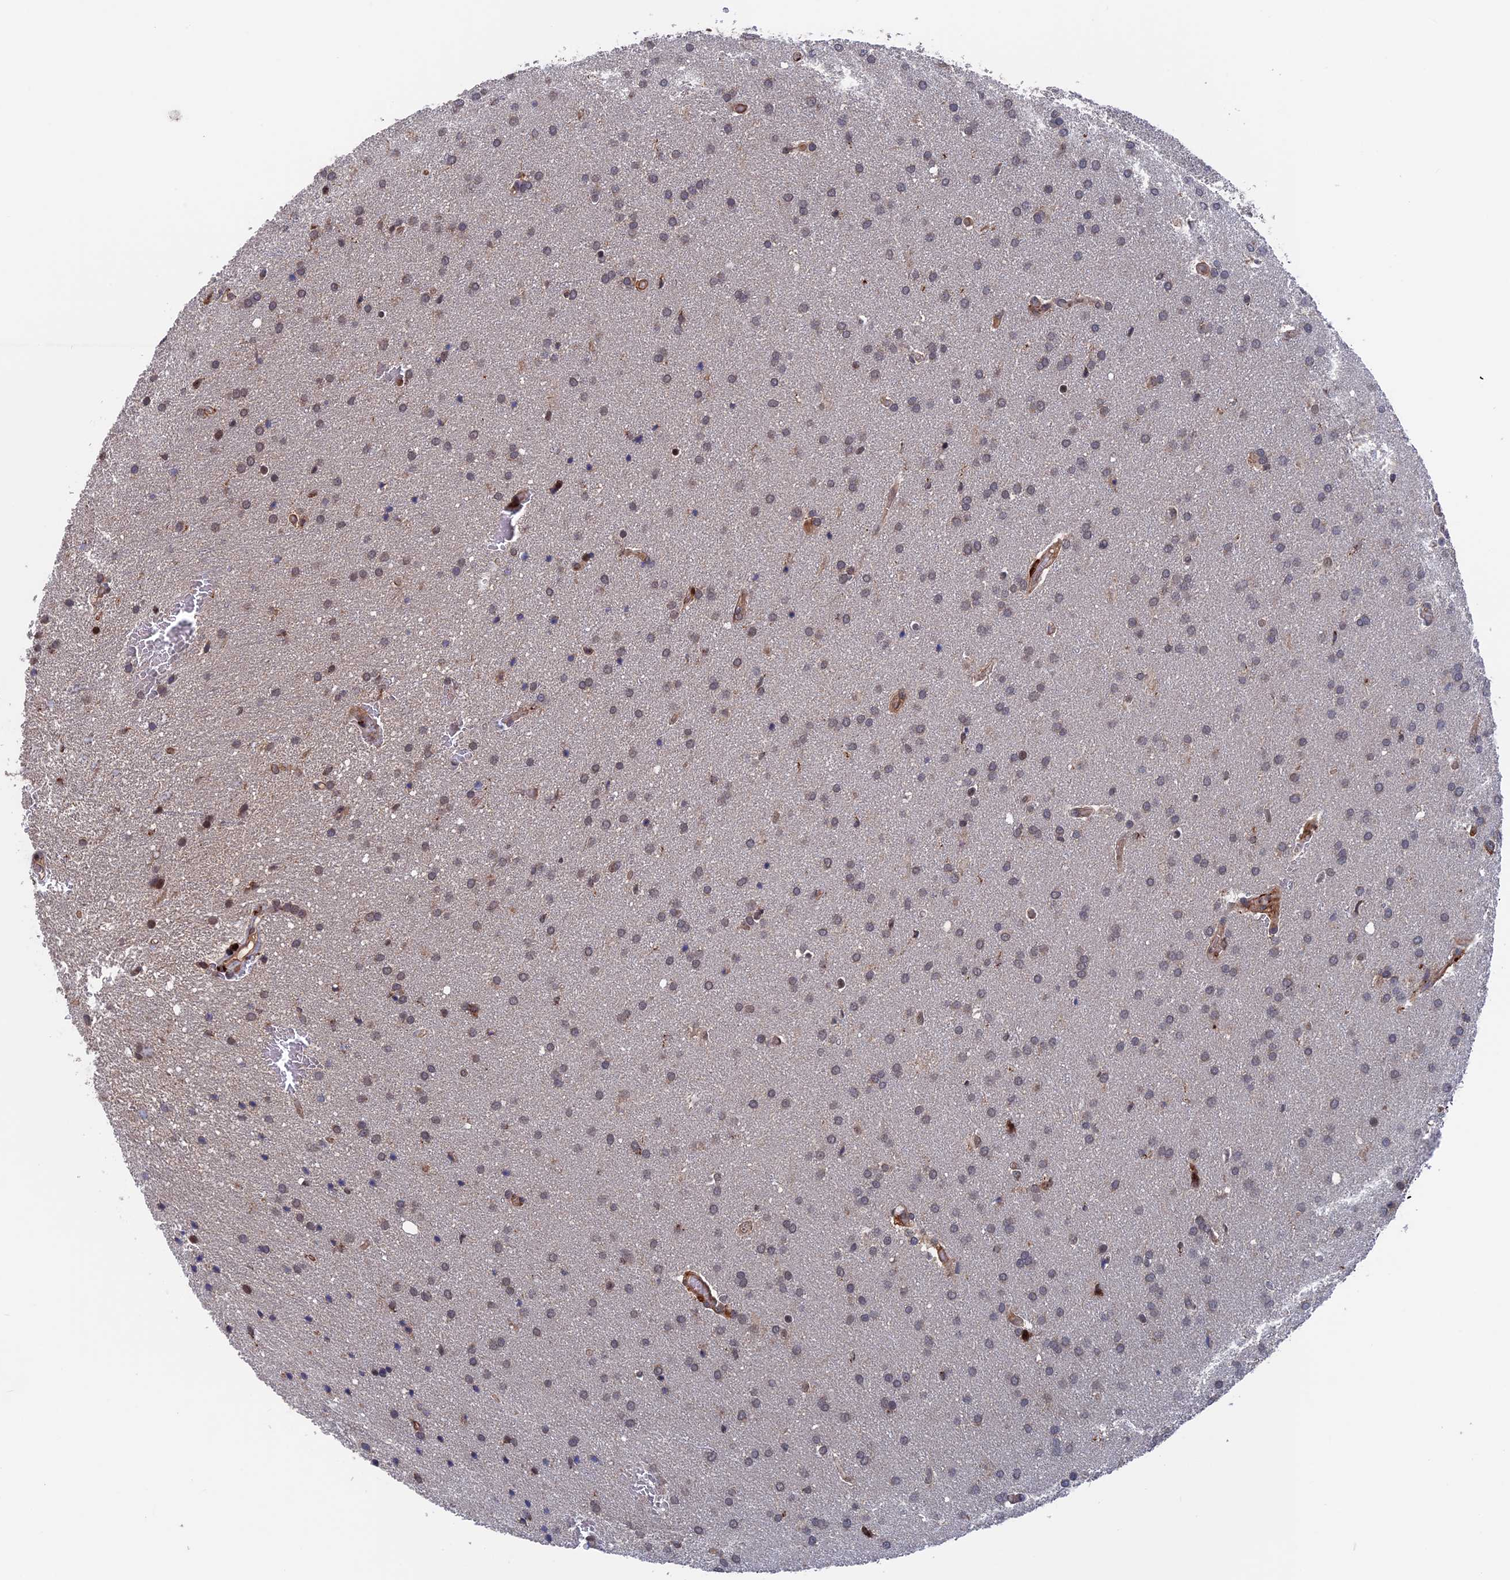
{"staining": {"intensity": "weak", "quantity": "<25%", "location": "cytoplasmic/membranous"}, "tissue": "glioma", "cell_type": "Tumor cells", "image_type": "cancer", "snomed": [{"axis": "morphology", "description": "Glioma, malignant, Low grade"}, {"axis": "topography", "description": "Brain"}], "caption": "An image of glioma stained for a protein demonstrates no brown staining in tumor cells. (DAB IHC visualized using brightfield microscopy, high magnification).", "gene": "PLA2G15", "patient": {"sex": "female", "age": 32}}